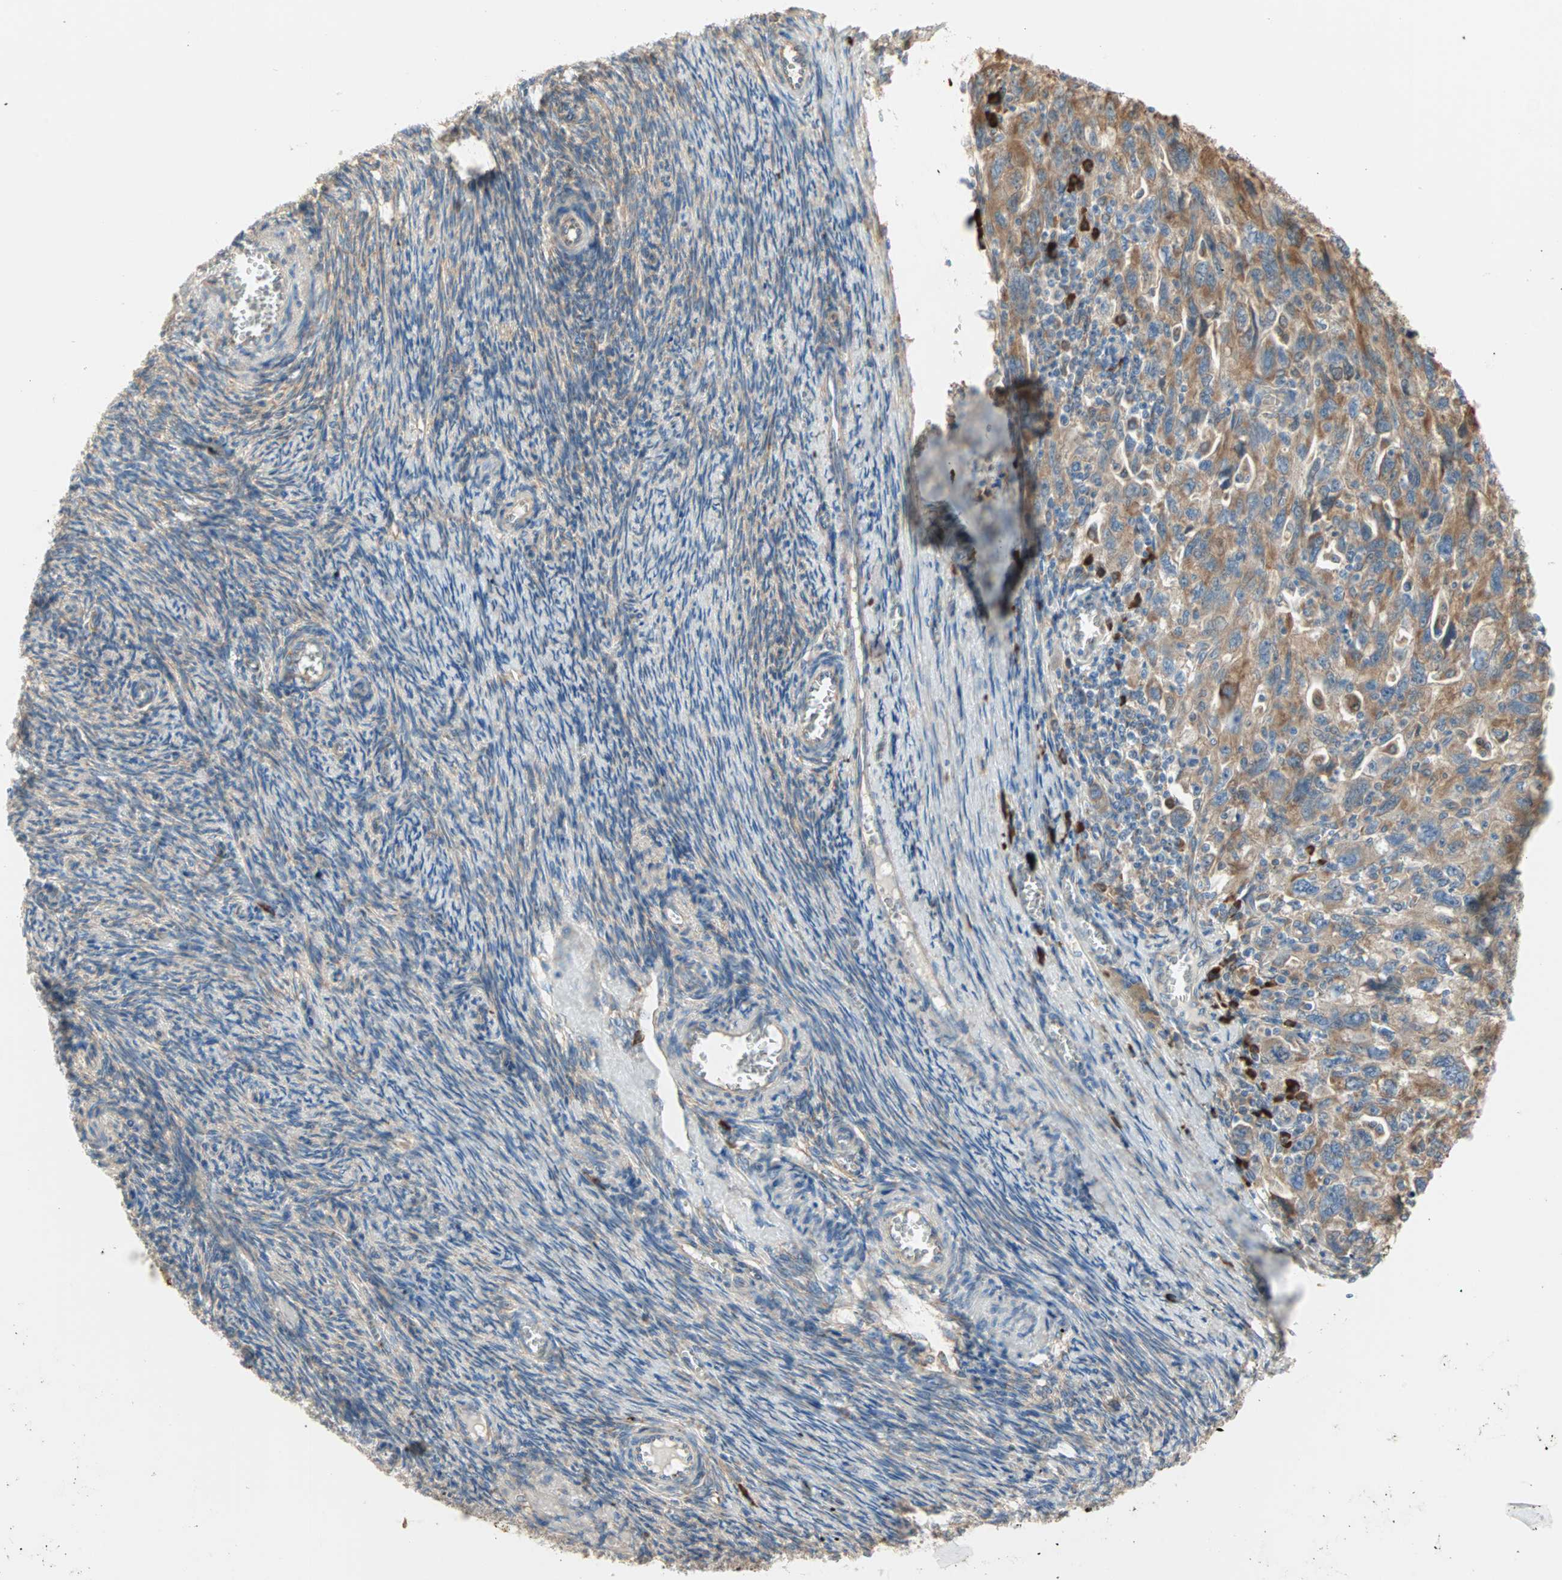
{"staining": {"intensity": "moderate", "quantity": ">75%", "location": "cytoplasmic/membranous"}, "tissue": "ovarian cancer", "cell_type": "Tumor cells", "image_type": "cancer", "snomed": [{"axis": "morphology", "description": "Carcinoma, NOS"}, {"axis": "morphology", "description": "Cystadenocarcinoma, serous, NOS"}, {"axis": "topography", "description": "Ovary"}], "caption": "Immunohistochemical staining of ovarian cancer (carcinoma) shows moderate cytoplasmic/membranous protein expression in approximately >75% of tumor cells.", "gene": "PLCXD1", "patient": {"sex": "female", "age": 69}}